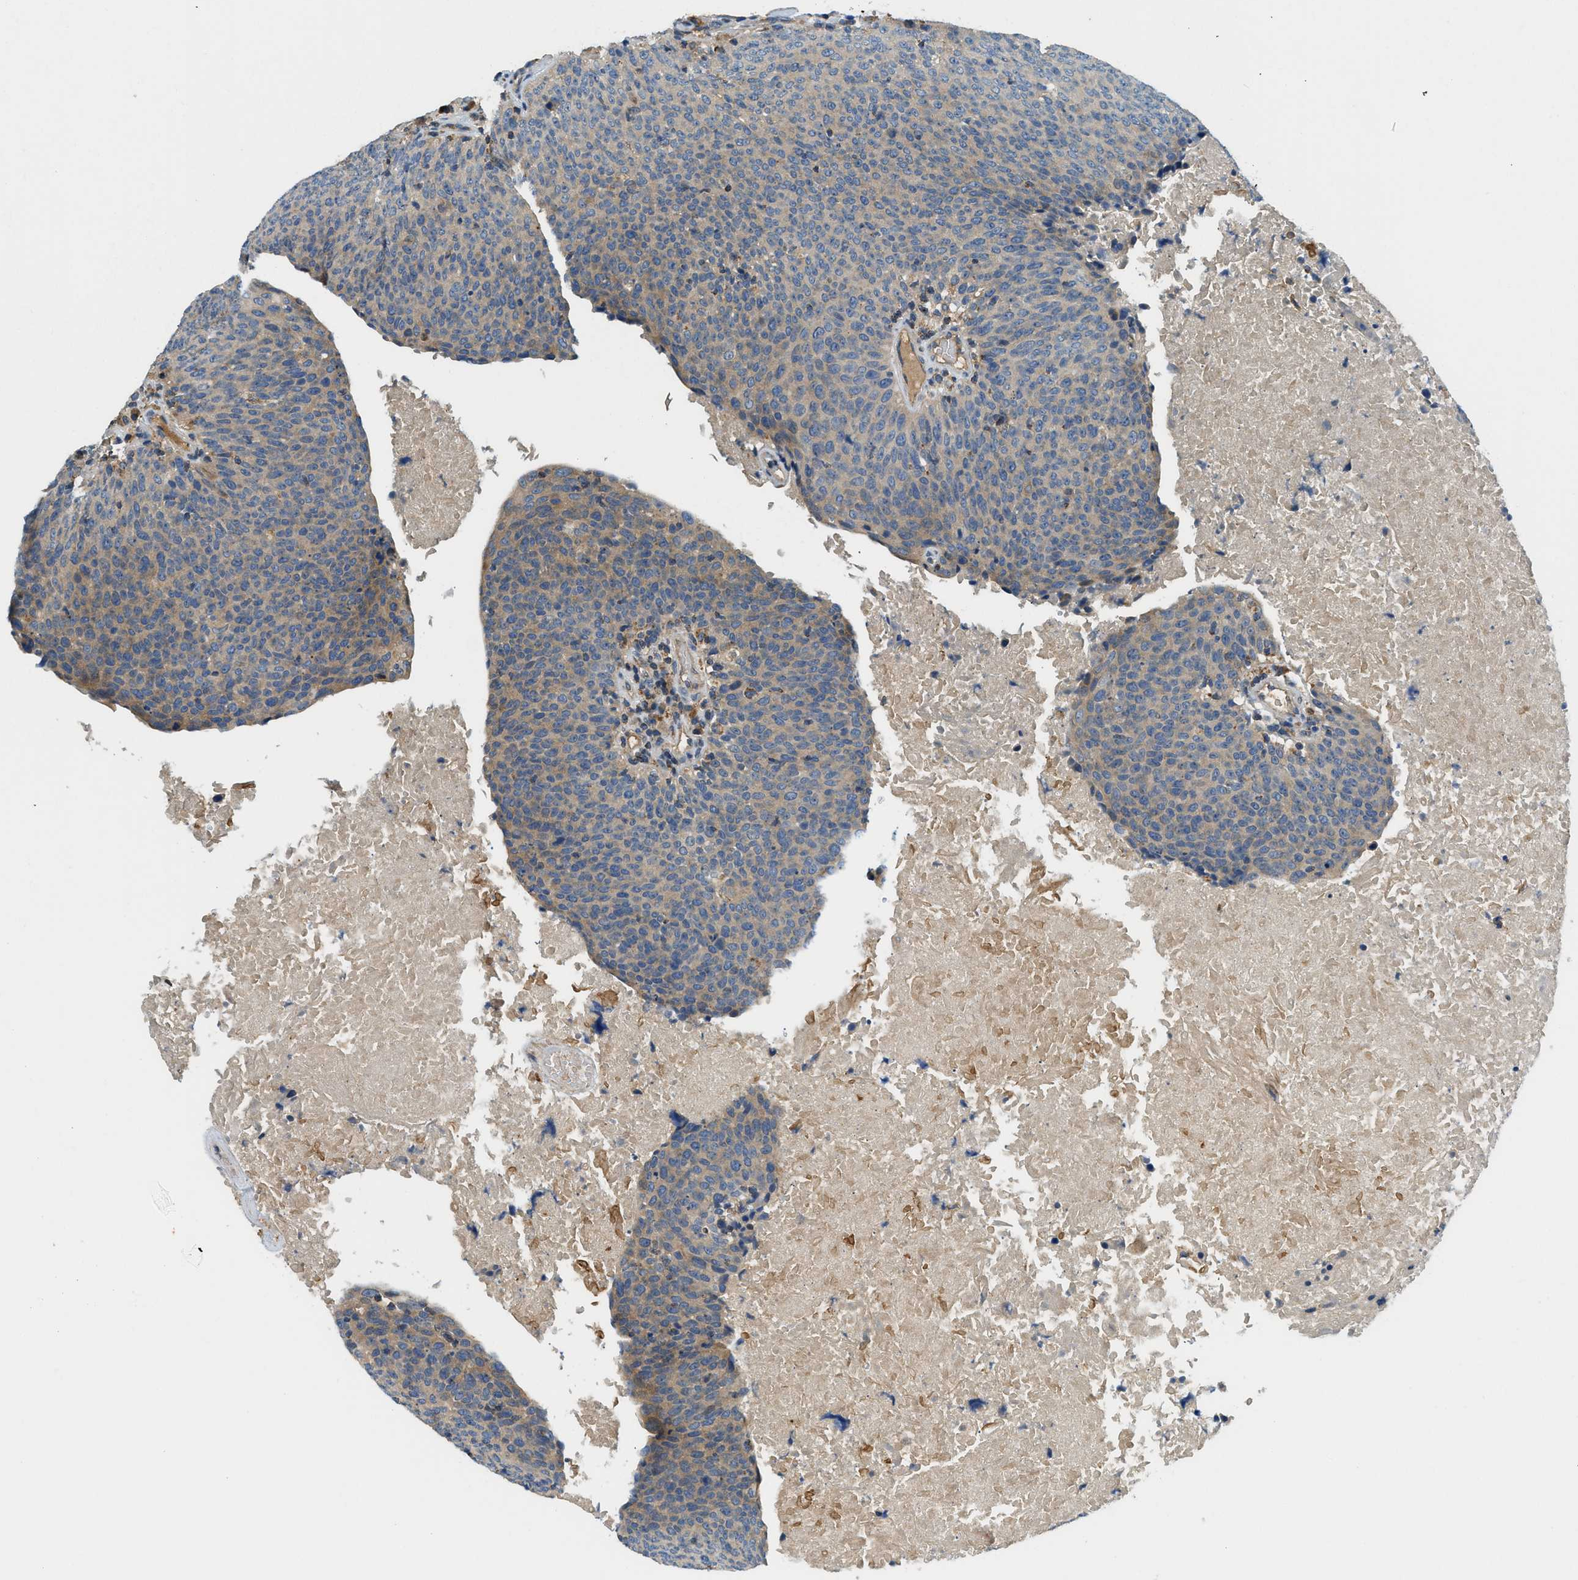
{"staining": {"intensity": "weak", "quantity": ">75%", "location": "cytoplasmic/membranous"}, "tissue": "head and neck cancer", "cell_type": "Tumor cells", "image_type": "cancer", "snomed": [{"axis": "morphology", "description": "Squamous cell carcinoma, NOS"}, {"axis": "morphology", "description": "Squamous cell carcinoma, metastatic, NOS"}, {"axis": "topography", "description": "Lymph node"}, {"axis": "topography", "description": "Head-Neck"}], "caption": "This image reveals immunohistochemistry staining of human head and neck cancer (metastatic squamous cell carcinoma), with low weak cytoplasmic/membranous staining in approximately >75% of tumor cells.", "gene": "KCNK1", "patient": {"sex": "male", "age": 62}}